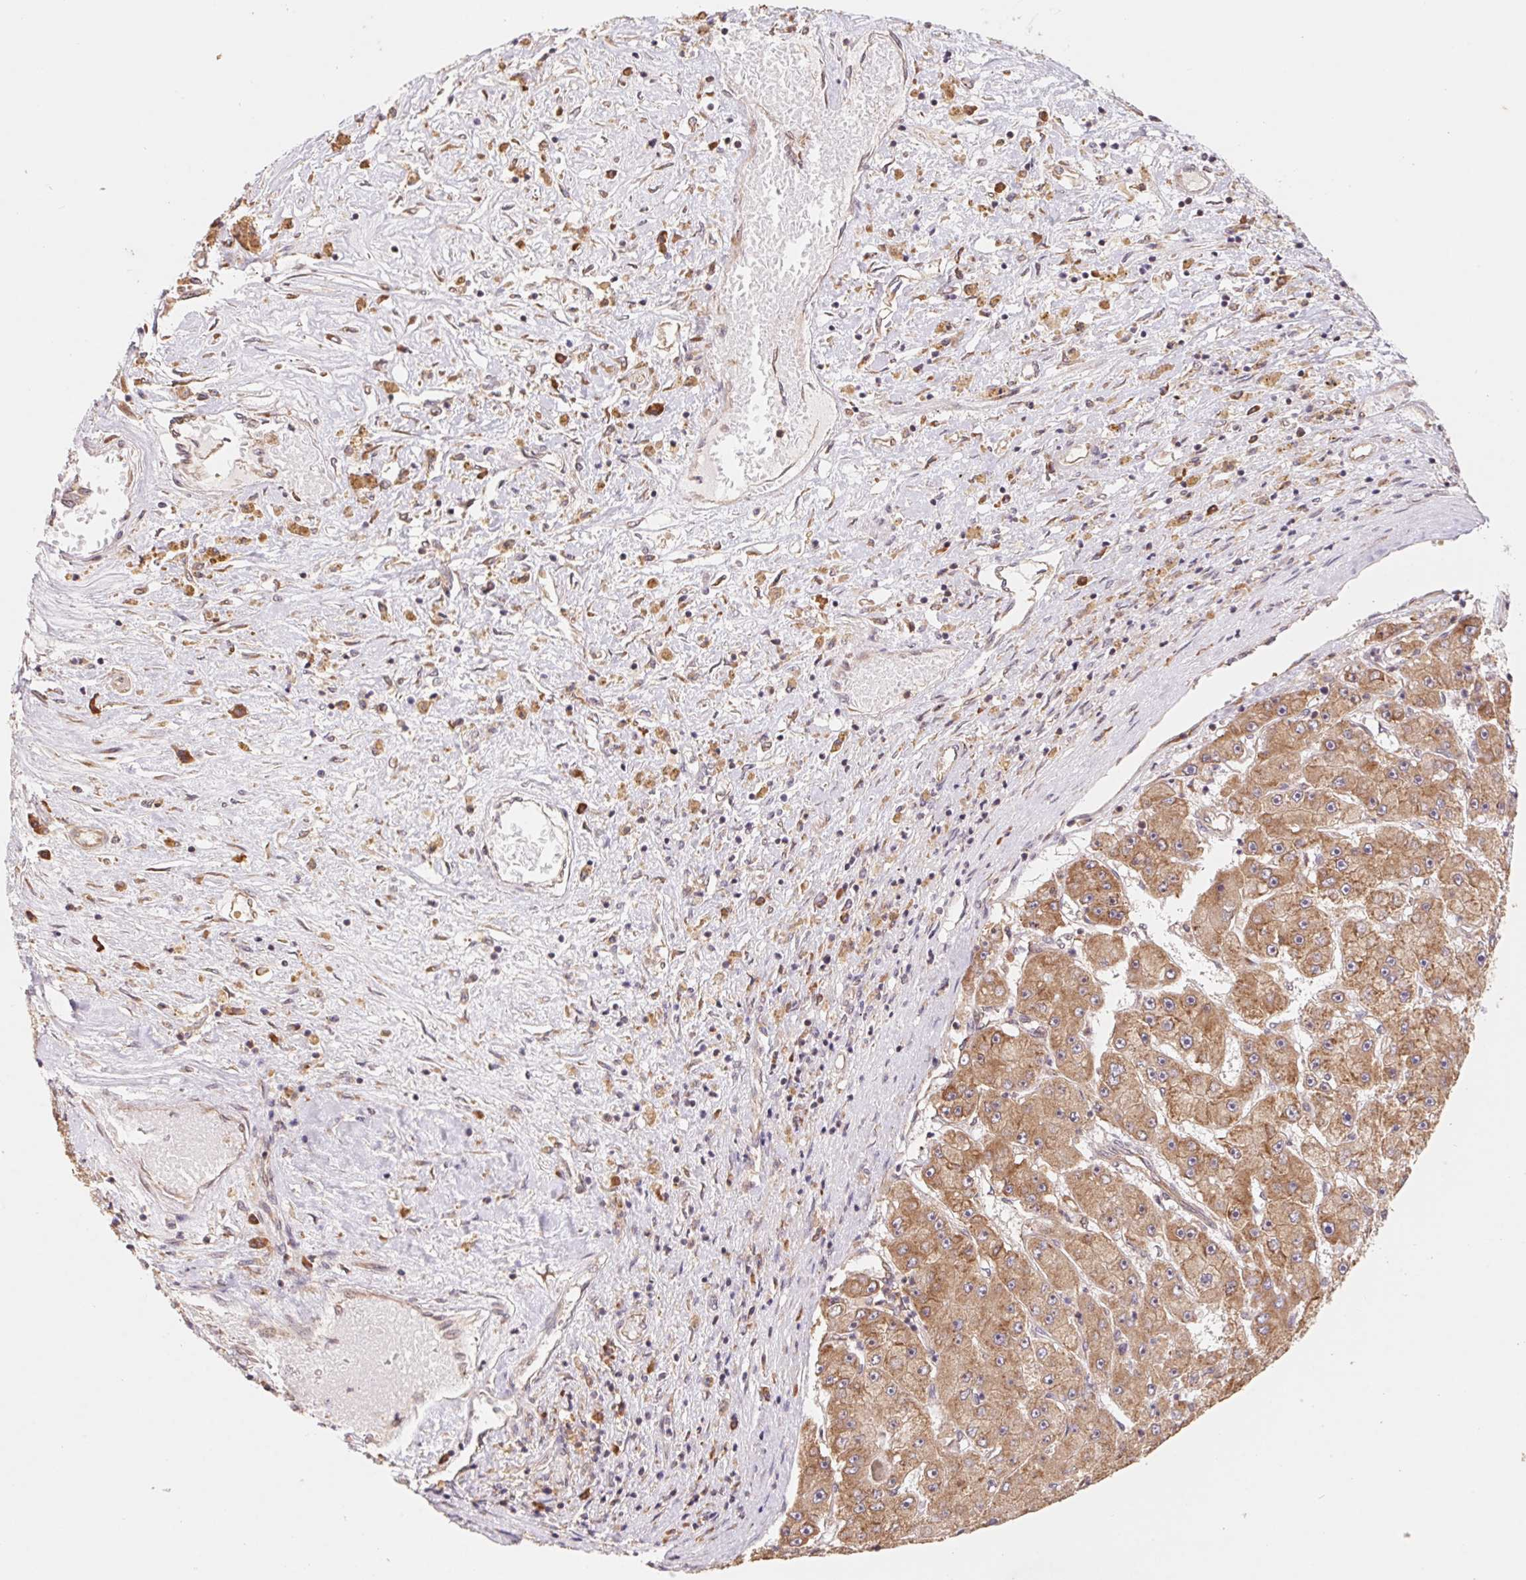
{"staining": {"intensity": "moderate", "quantity": ">75%", "location": "cytoplasmic/membranous"}, "tissue": "liver cancer", "cell_type": "Tumor cells", "image_type": "cancer", "snomed": [{"axis": "morphology", "description": "Carcinoma, Hepatocellular, NOS"}, {"axis": "topography", "description": "Liver"}], "caption": "The histopathology image displays a brown stain indicating the presence of a protein in the cytoplasmic/membranous of tumor cells in liver hepatocellular carcinoma.", "gene": "RPL27A", "patient": {"sex": "female", "age": 61}}